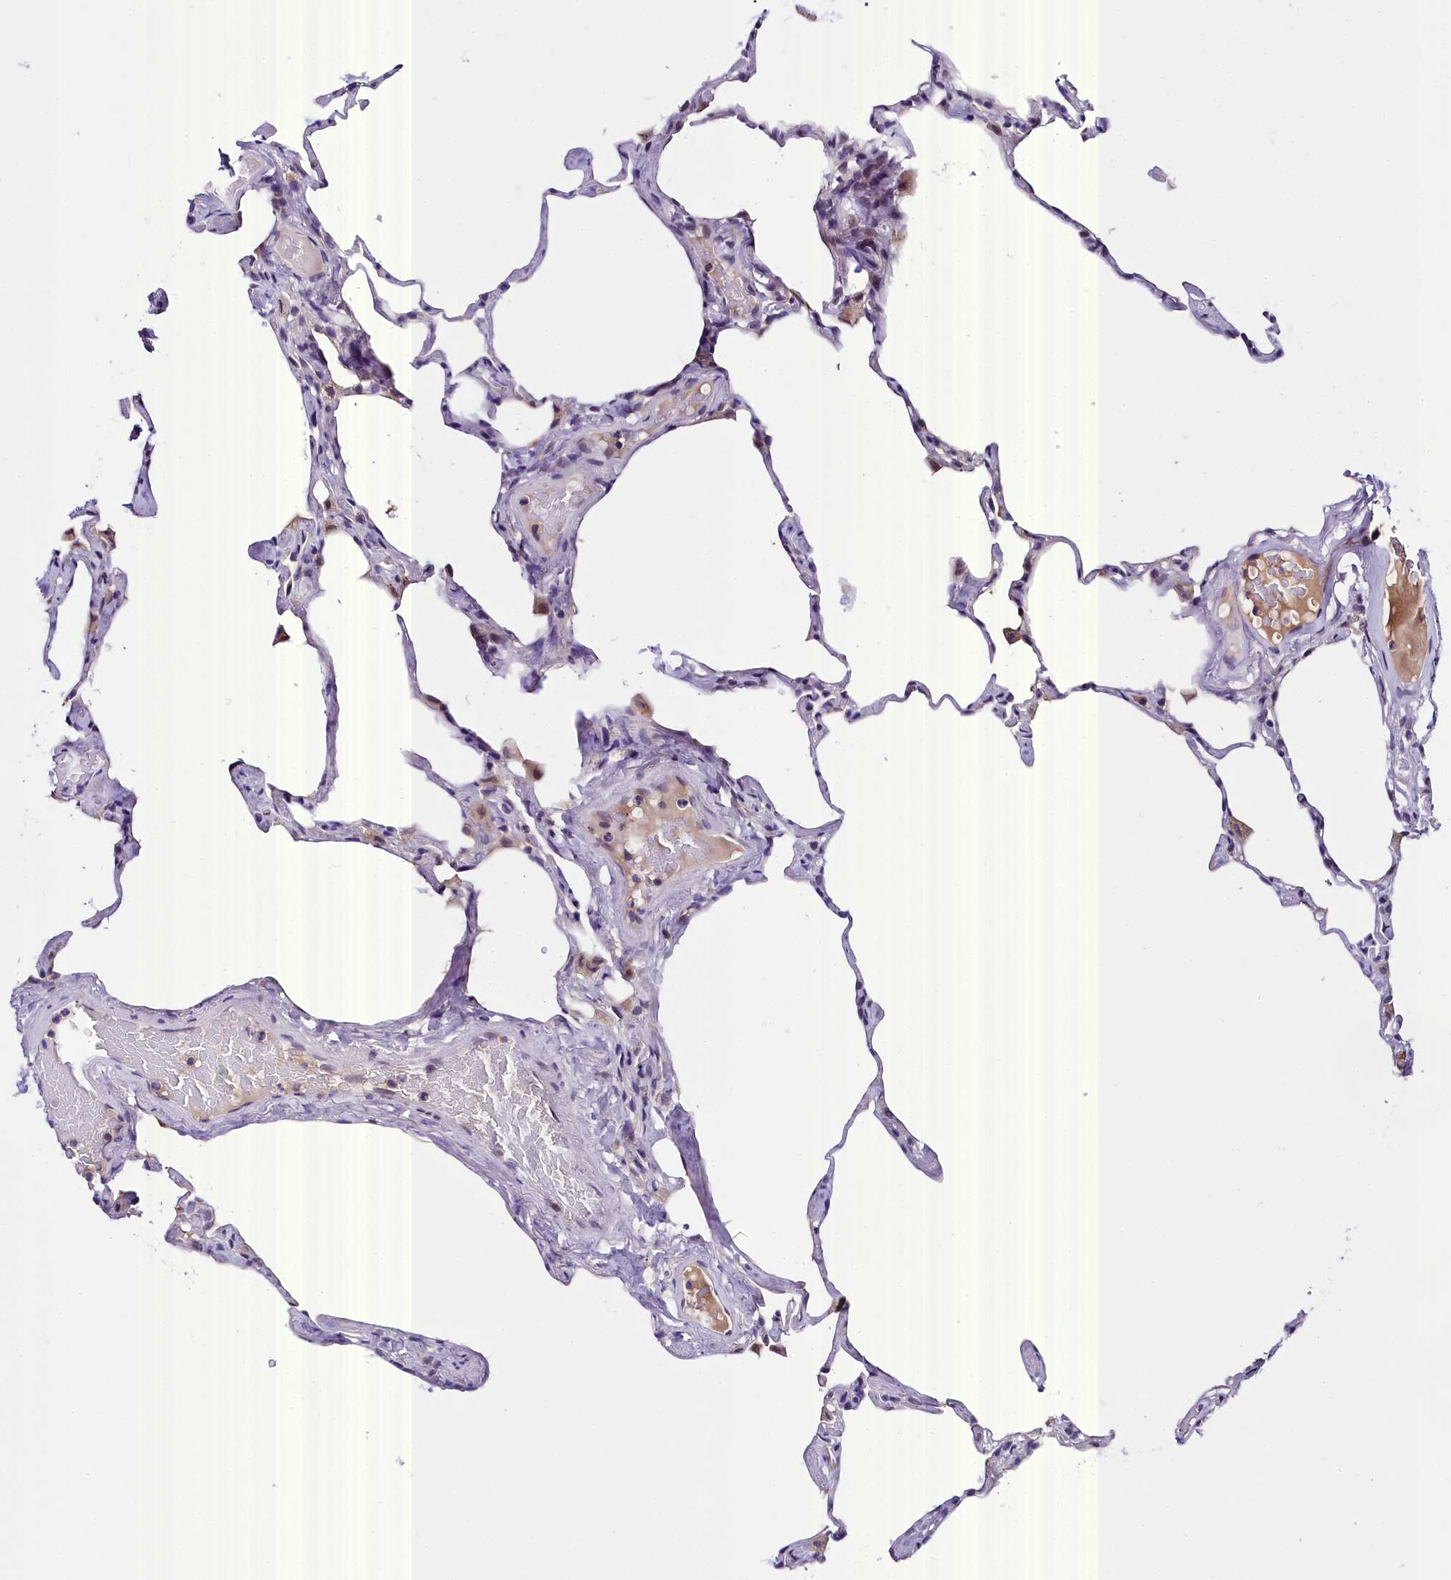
{"staining": {"intensity": "negative", "quantity": "none", "location": "none"}, "tissue": "lung", "cell_type": "Alveolar cells", "image_type": "normal", "snomed": [{"axis": "morphology", "description": "Normal tissue, NOS"}, {"axis": "topography", "description": "Lung"}], "caption": "Immunohistochemistry (IHC) of unremarkable lung displays no staining in alveolar cells. (DAB (3,3'-diaminobenzidine) immunohistochemistry (IHC) visualized using brightfield microscopy, high magnification).", "gene": "ENKD1", "patient": {"sex": "male", "age": 65}}